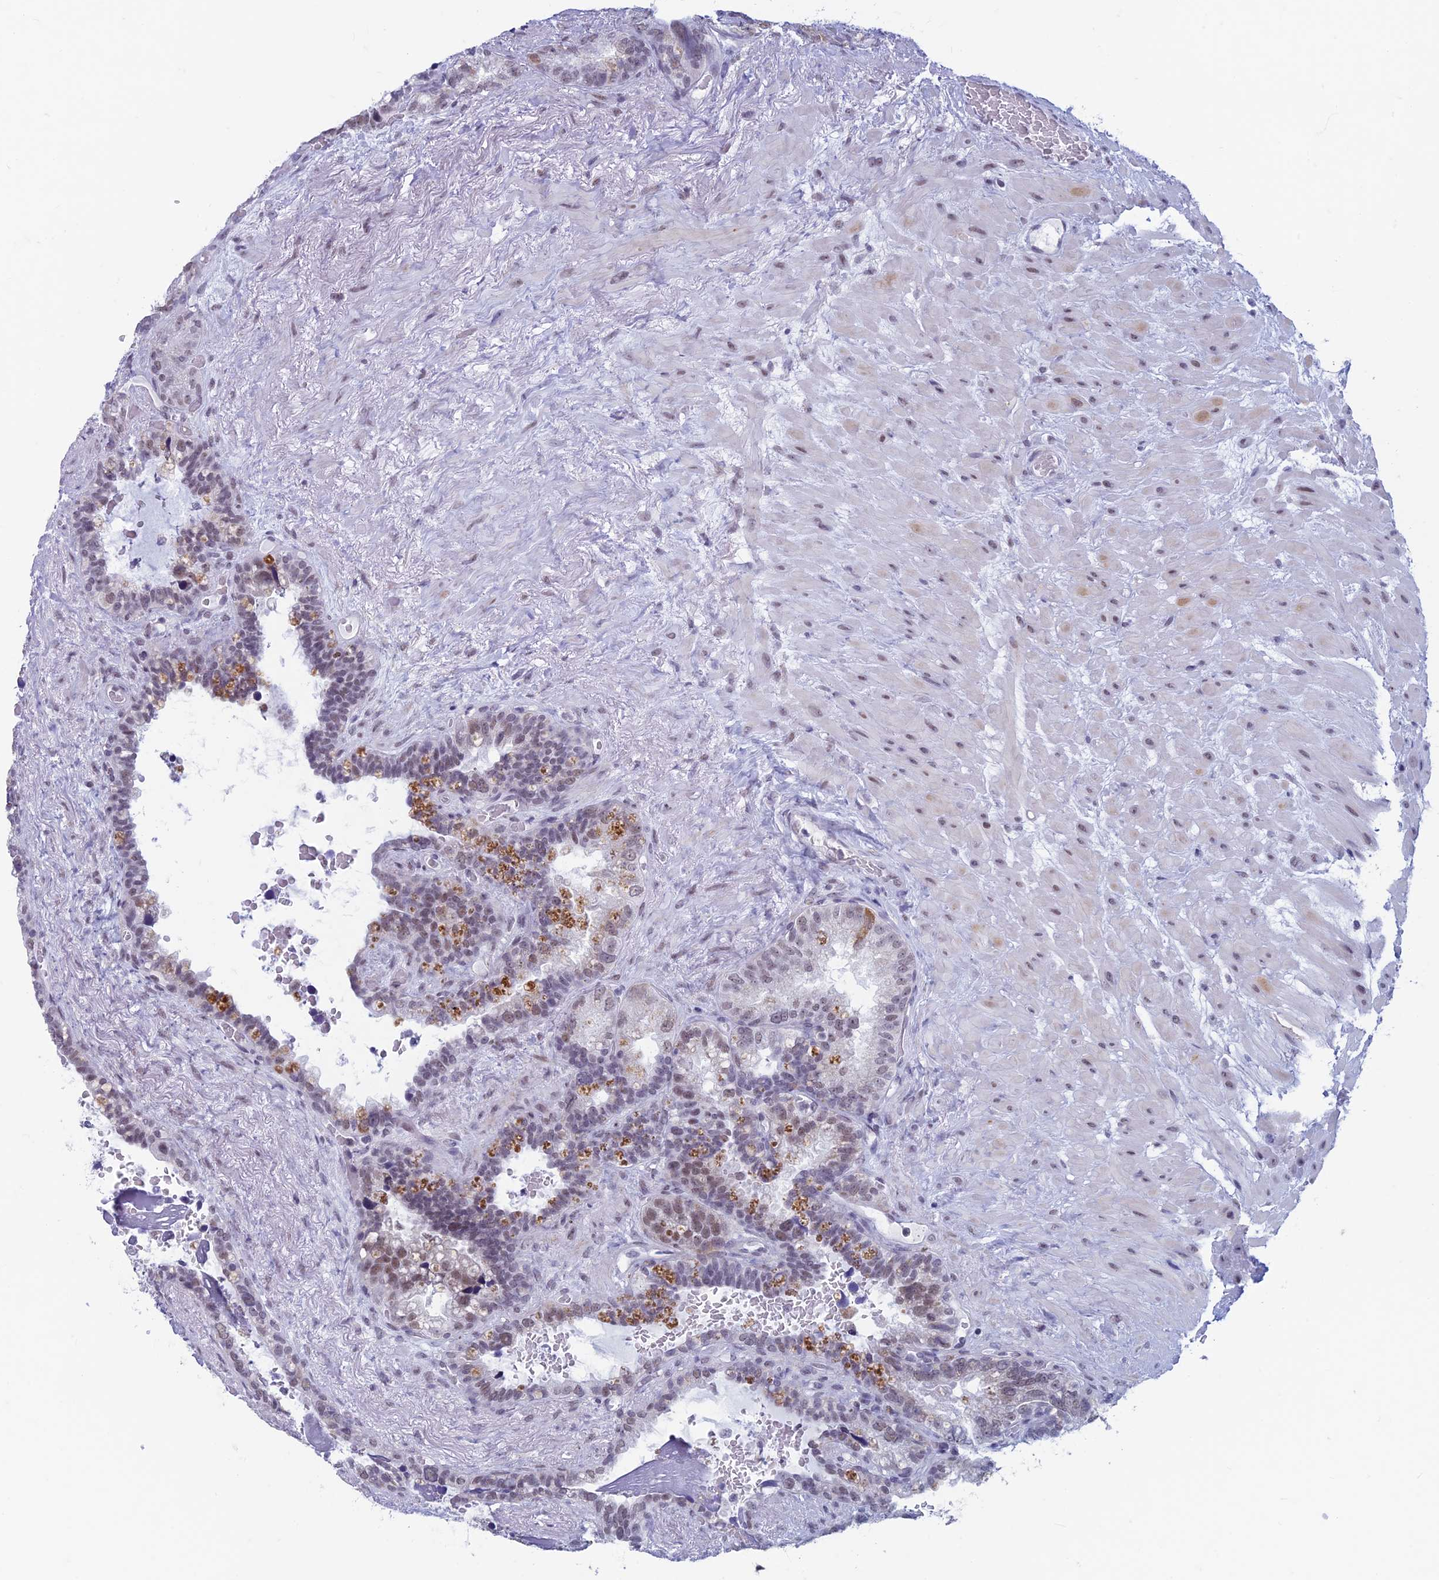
{"staining": {"intensity": "weak", "quantity": "<25%", "location": "nuclear"}, "tissue": "seminal vesicle", "cell_type": "Glandular cells", "image_type": "normal", "snomed": [{"axis": "morphology", "description": "Normal tissue, NOS"}, {"axis": "topography", "description": "Seminal veicle"}], "caption": "There is no significant expression in glandular cells of seminal vesicle. (DAB immunohistochemistry (IHC), high magnification).", "gene": "ASH2L", "patient": {"sex": "male", "age": 80}}